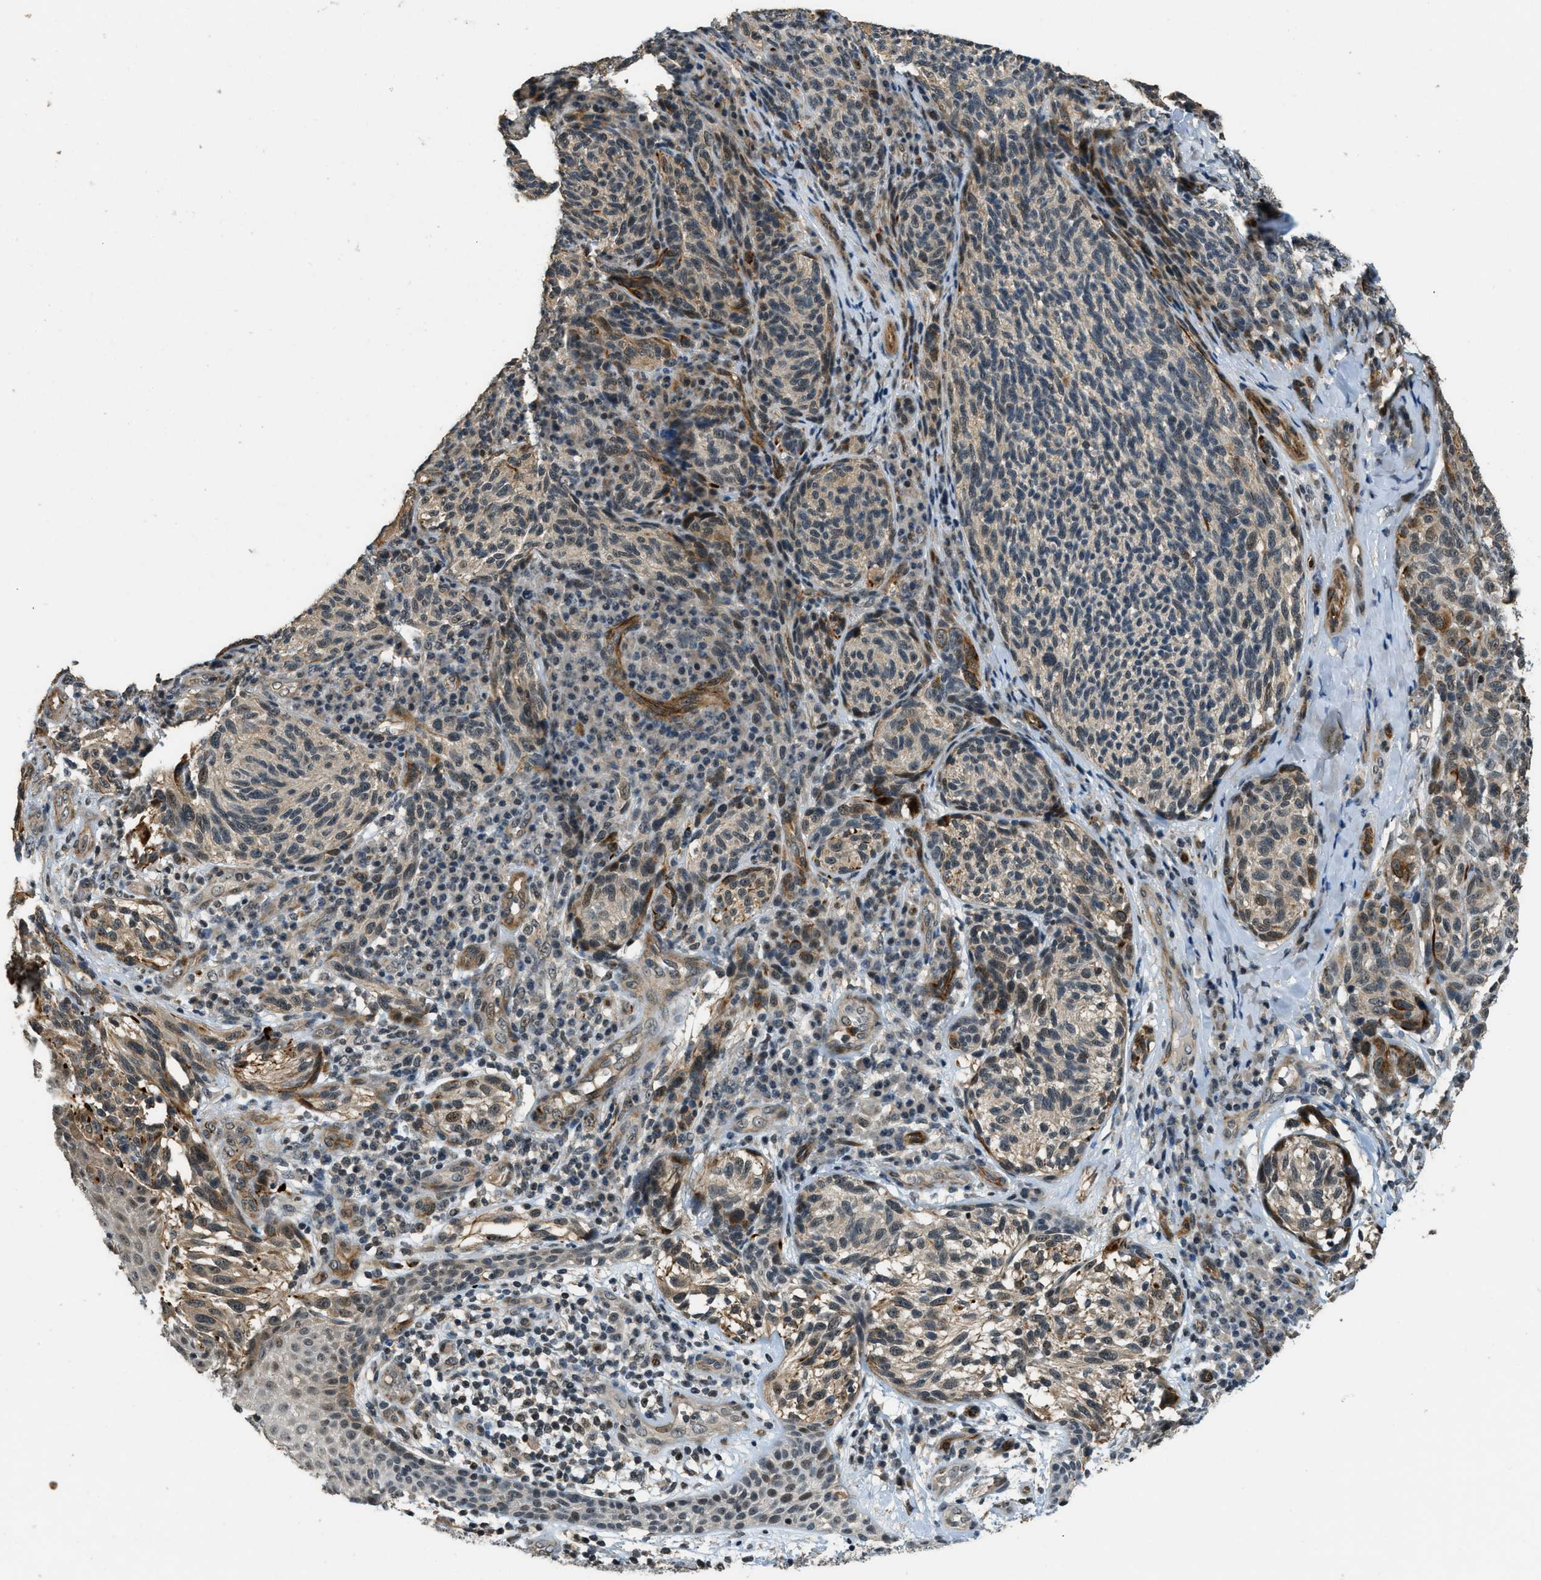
{"staining": {"intensity": "weak", "quantity": ">75%", "location": "cytoplasmic/membranous,nuclear"}, "tissue": "melanoma", "cell_type": "Tumor cells", "image_type": "cancer", "snomed": [{"axis": "morphology", "description": "Malignant melanoma, NOS"}, {"axis": "topography", "description": "Skin"}], "caption": "Melanoma stained for a protein (brown) shows weak cytoplasmic/membranous and nuclear positive expression in about >75% of tumor cells.", "gene": "MED21", "patient": {"sex": "female", "age": 73}}